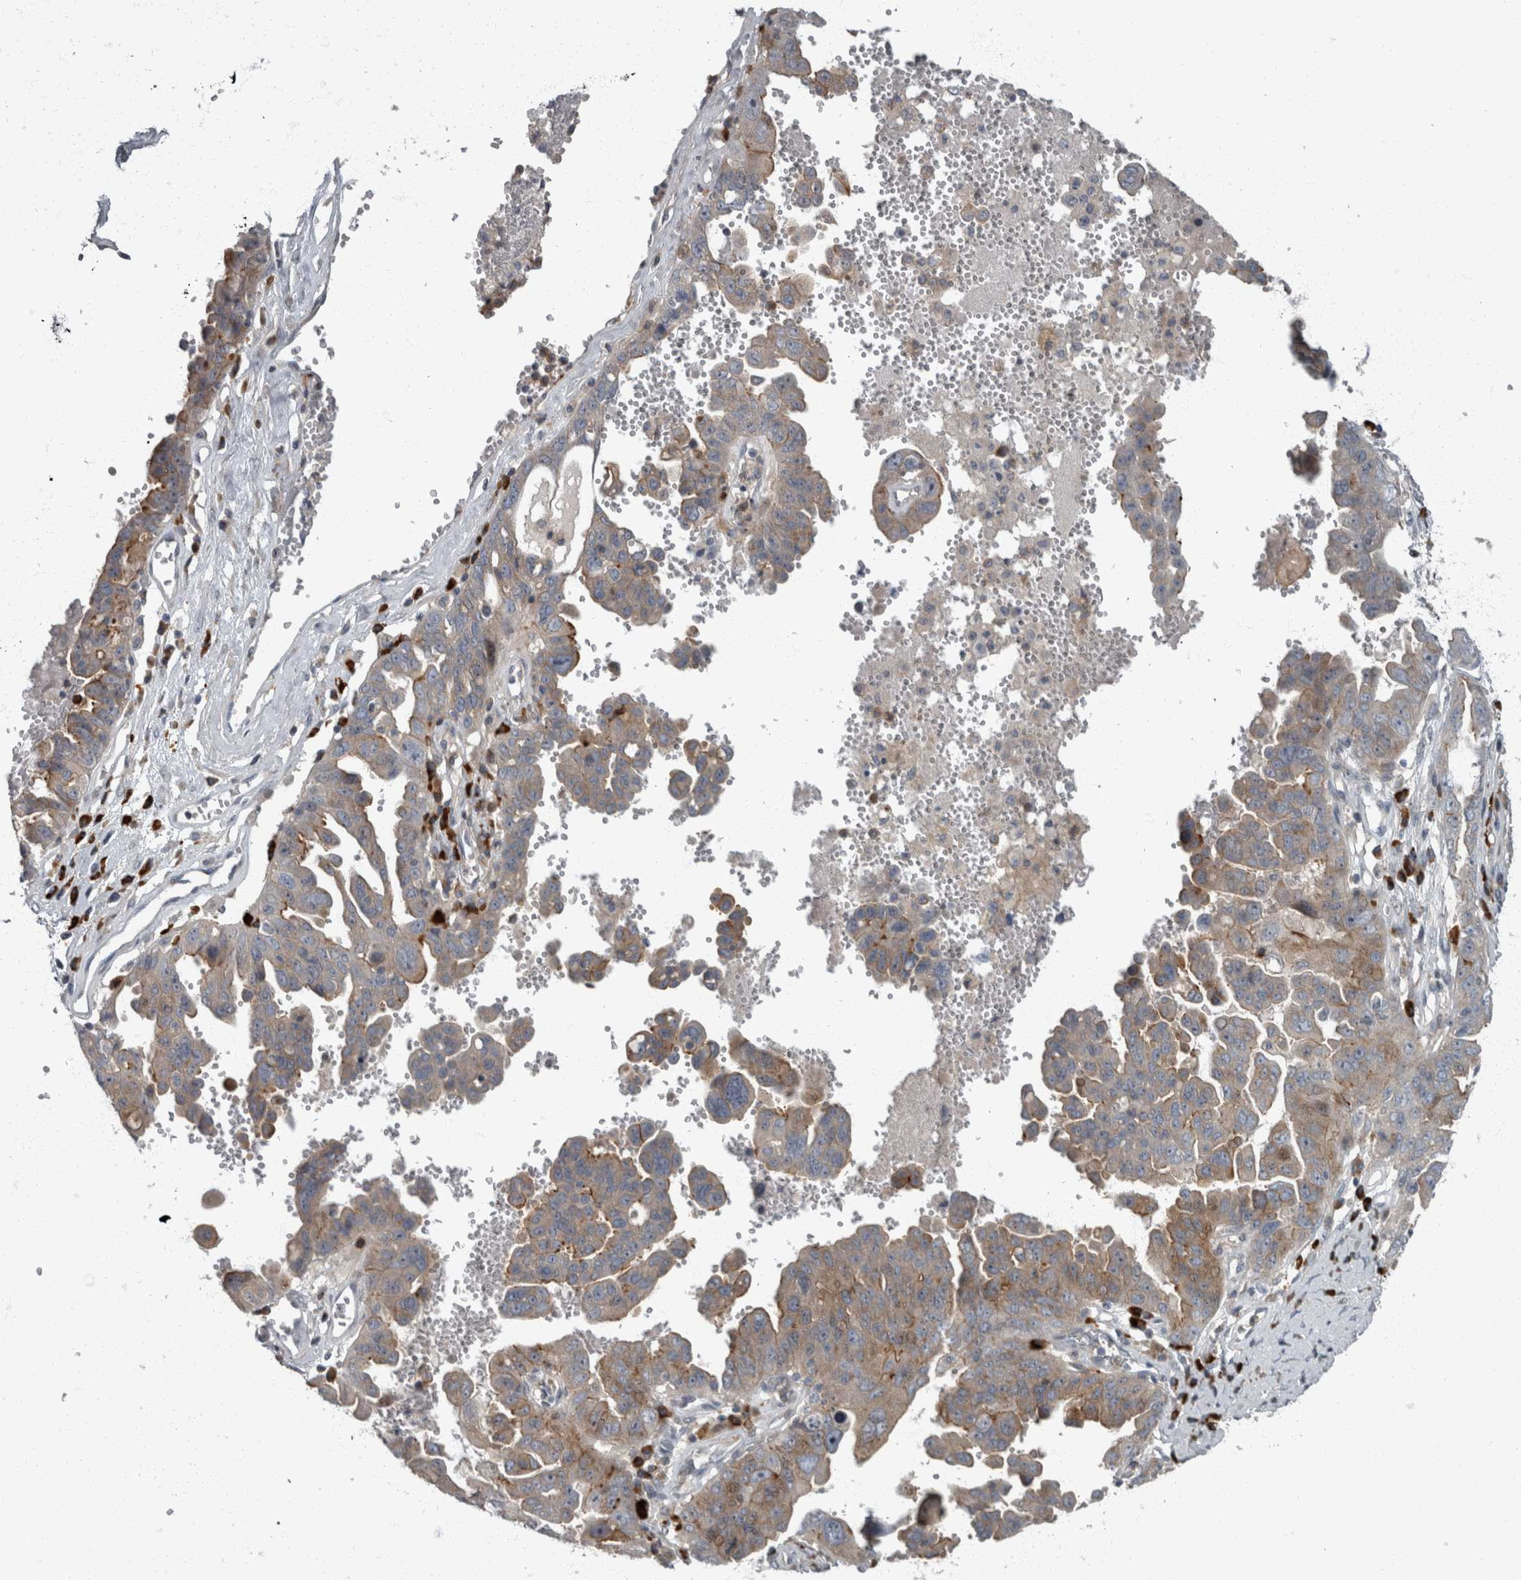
{"staining": {"intensity": "moderate", "quantity": "<25%", "location": "cytoplasmic/membranous"}, "tissue": "ovarian cancer", "cell_type": "Tumor cells", "image_type": "cancer", "snomed": [{"axis": "morphology", "description": "Carcinoma, endometroid"}, {"axis": "topography", "description": "Ovary"}], "caption": "An IHC histopathology image of neoplastic tissue is shown. Protein staining in brown shows moderate cytoplasmic/membranous positivity in ovarian endometroid carcinoma within tumor cells.", "gene": "CDC42BPG", "patient": {"sex": "female", "age": 62}}